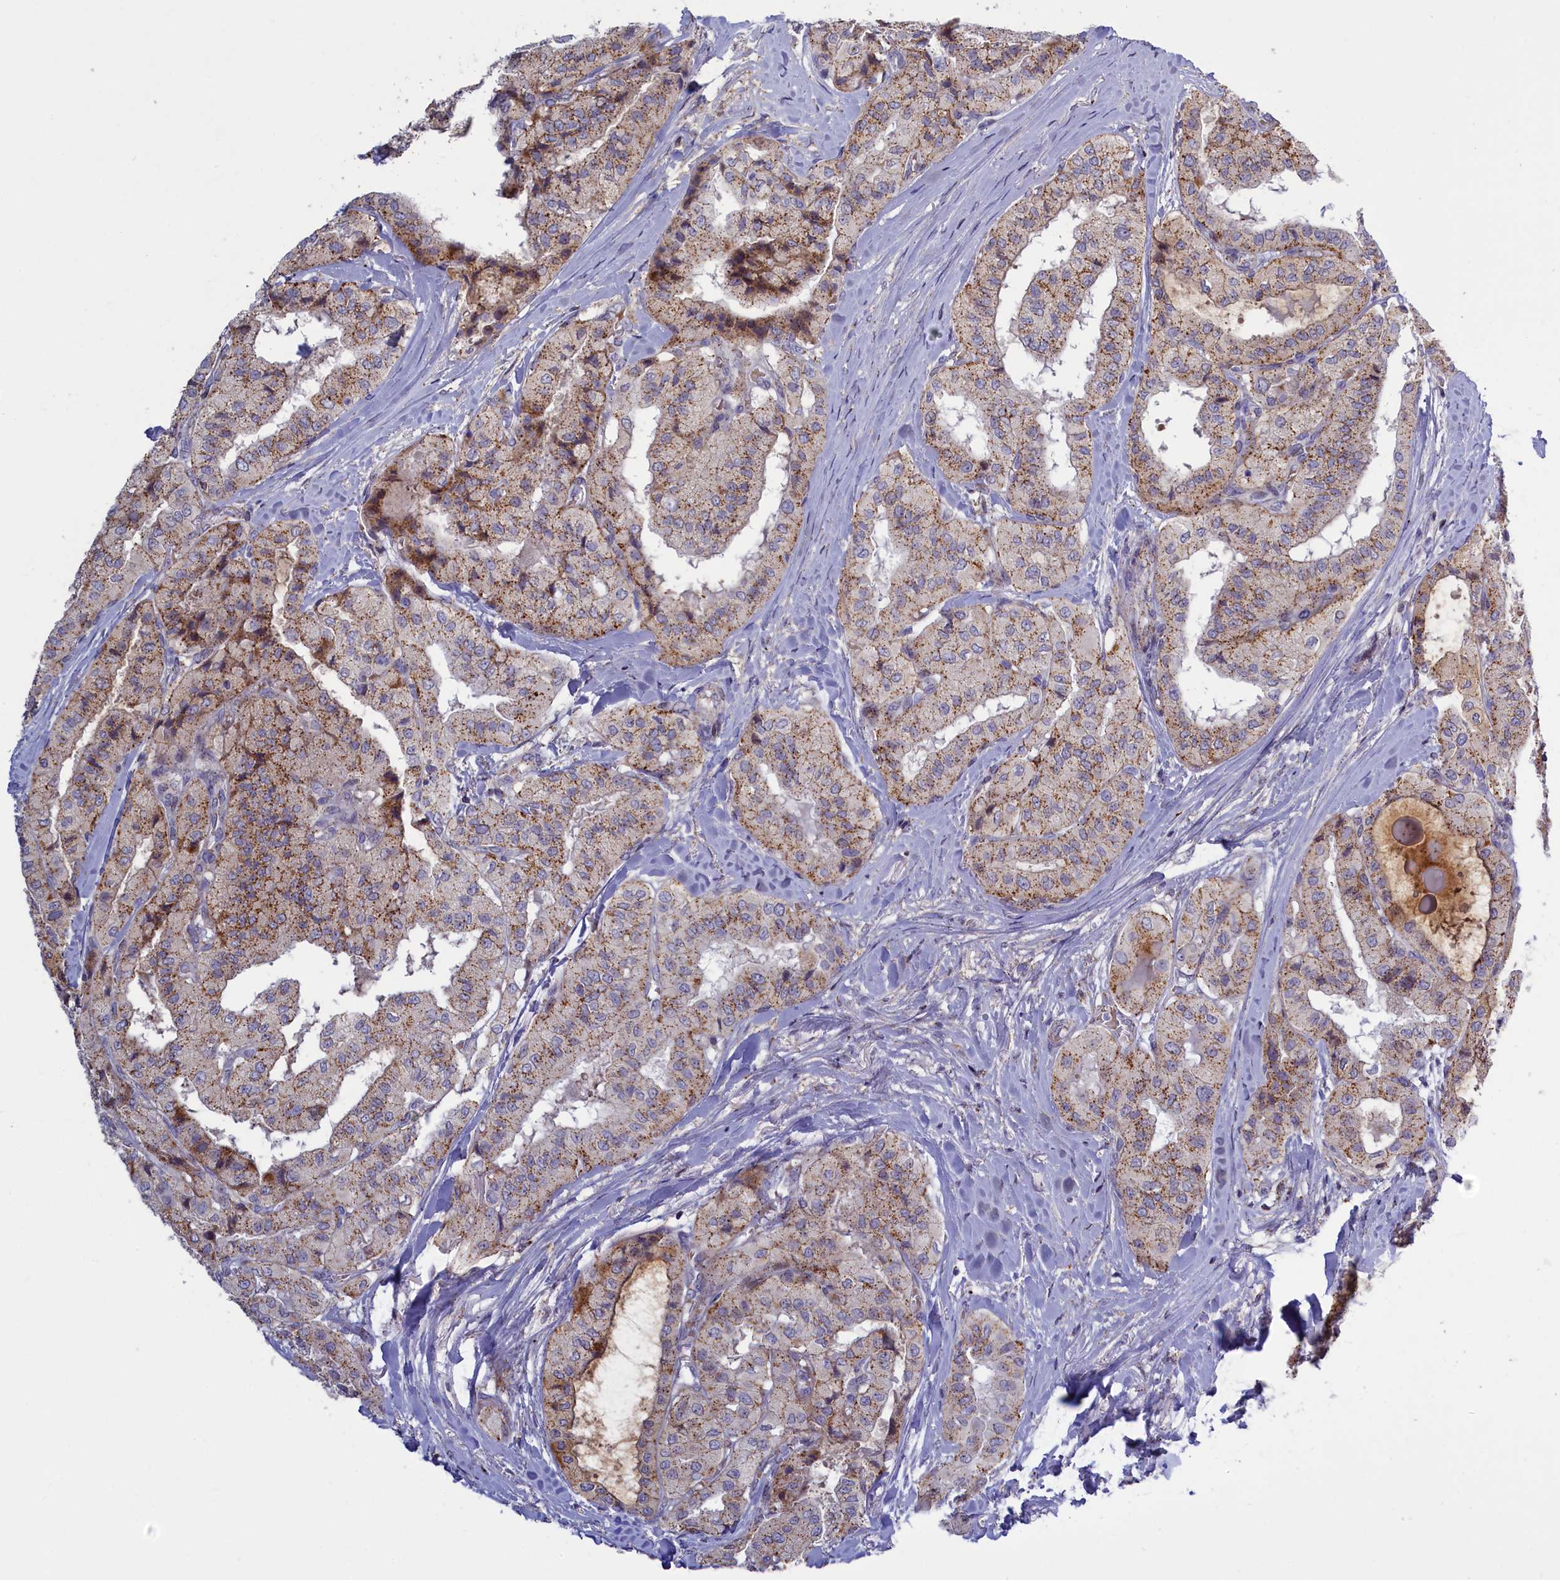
{"staining": {"intensity": "weak", "quantity": ">75%", "location": "cytoplasmic/membranous"}, "tissue": "thyroid cancer", "cell_type": "Tumor cells", "image_type": "cancer", "snomed": [{"axis": "morphology", "description": "Papillary adenocarcinoma, NOS"}, {"axis": "topography", "description": "Thyroid gland"}], "caption": "Weak cytoplasmic/membranous staining for a protein is present in about >75% of tumor cells of papillary adenocarcinoma (thyroid) using IHC.", "gene": "HYKK", "patient": {"sex": "female", "age": 59}}